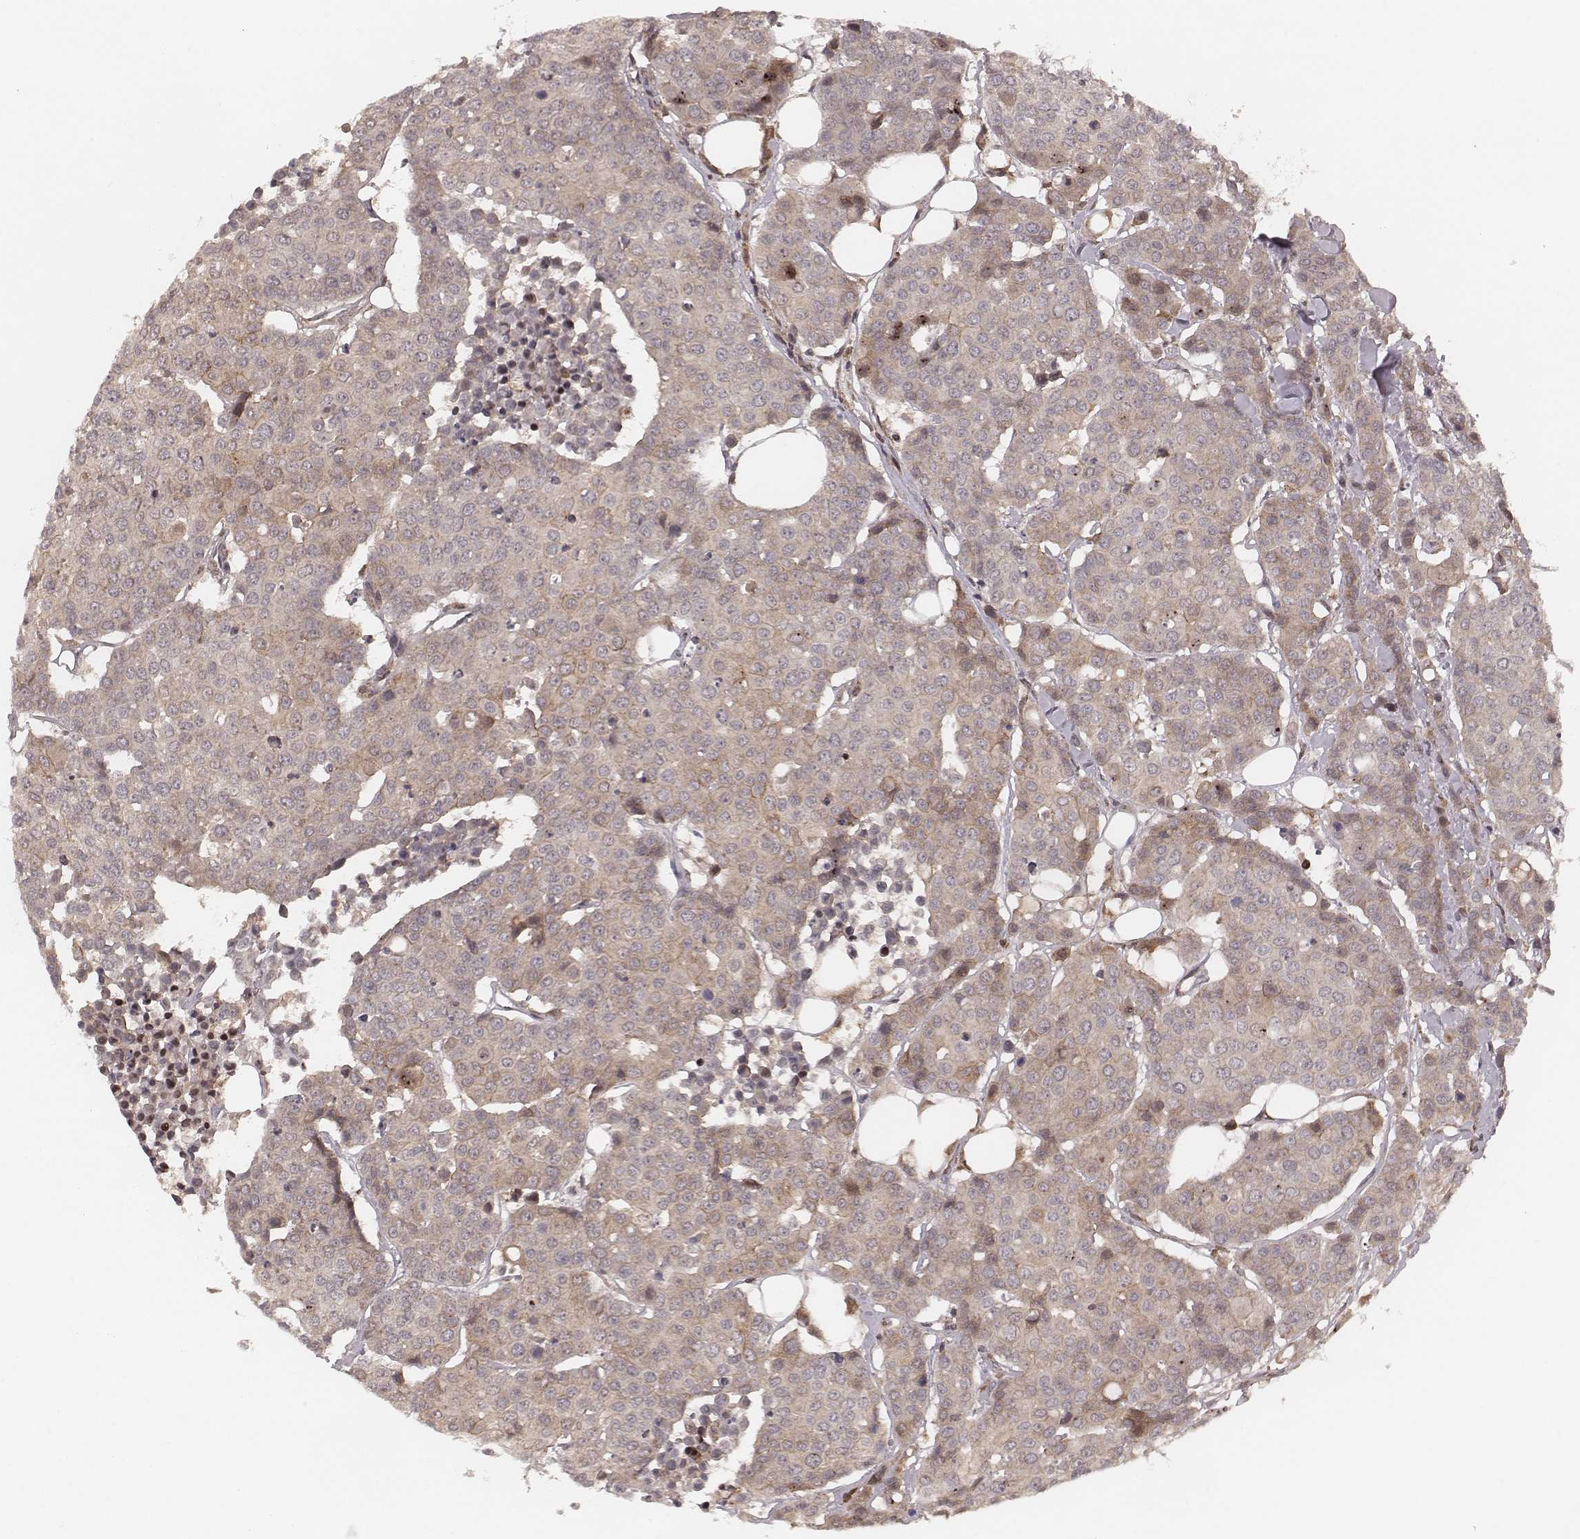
{"staining": {"intensity": "moderate", "quantity": "<25%", "location": "cytoplasmic/membranous"}, "tissue": "carcinoid", "cell_type": "Tumor cells", "image_type": "cancer", "snomed": [{"axis": "morphology", "description": "Carcinoid, malignant, NOS"}, {"axis": "topography", "description": "Colon"}], "caption": "Brown immunohistochemical staining in carcinoid displays moderate cytoplasmic/membranous positivity in approximately <25% of tumor cells.", "gene": "MYO19", "patient": {"sex": "male", "age": 81}}